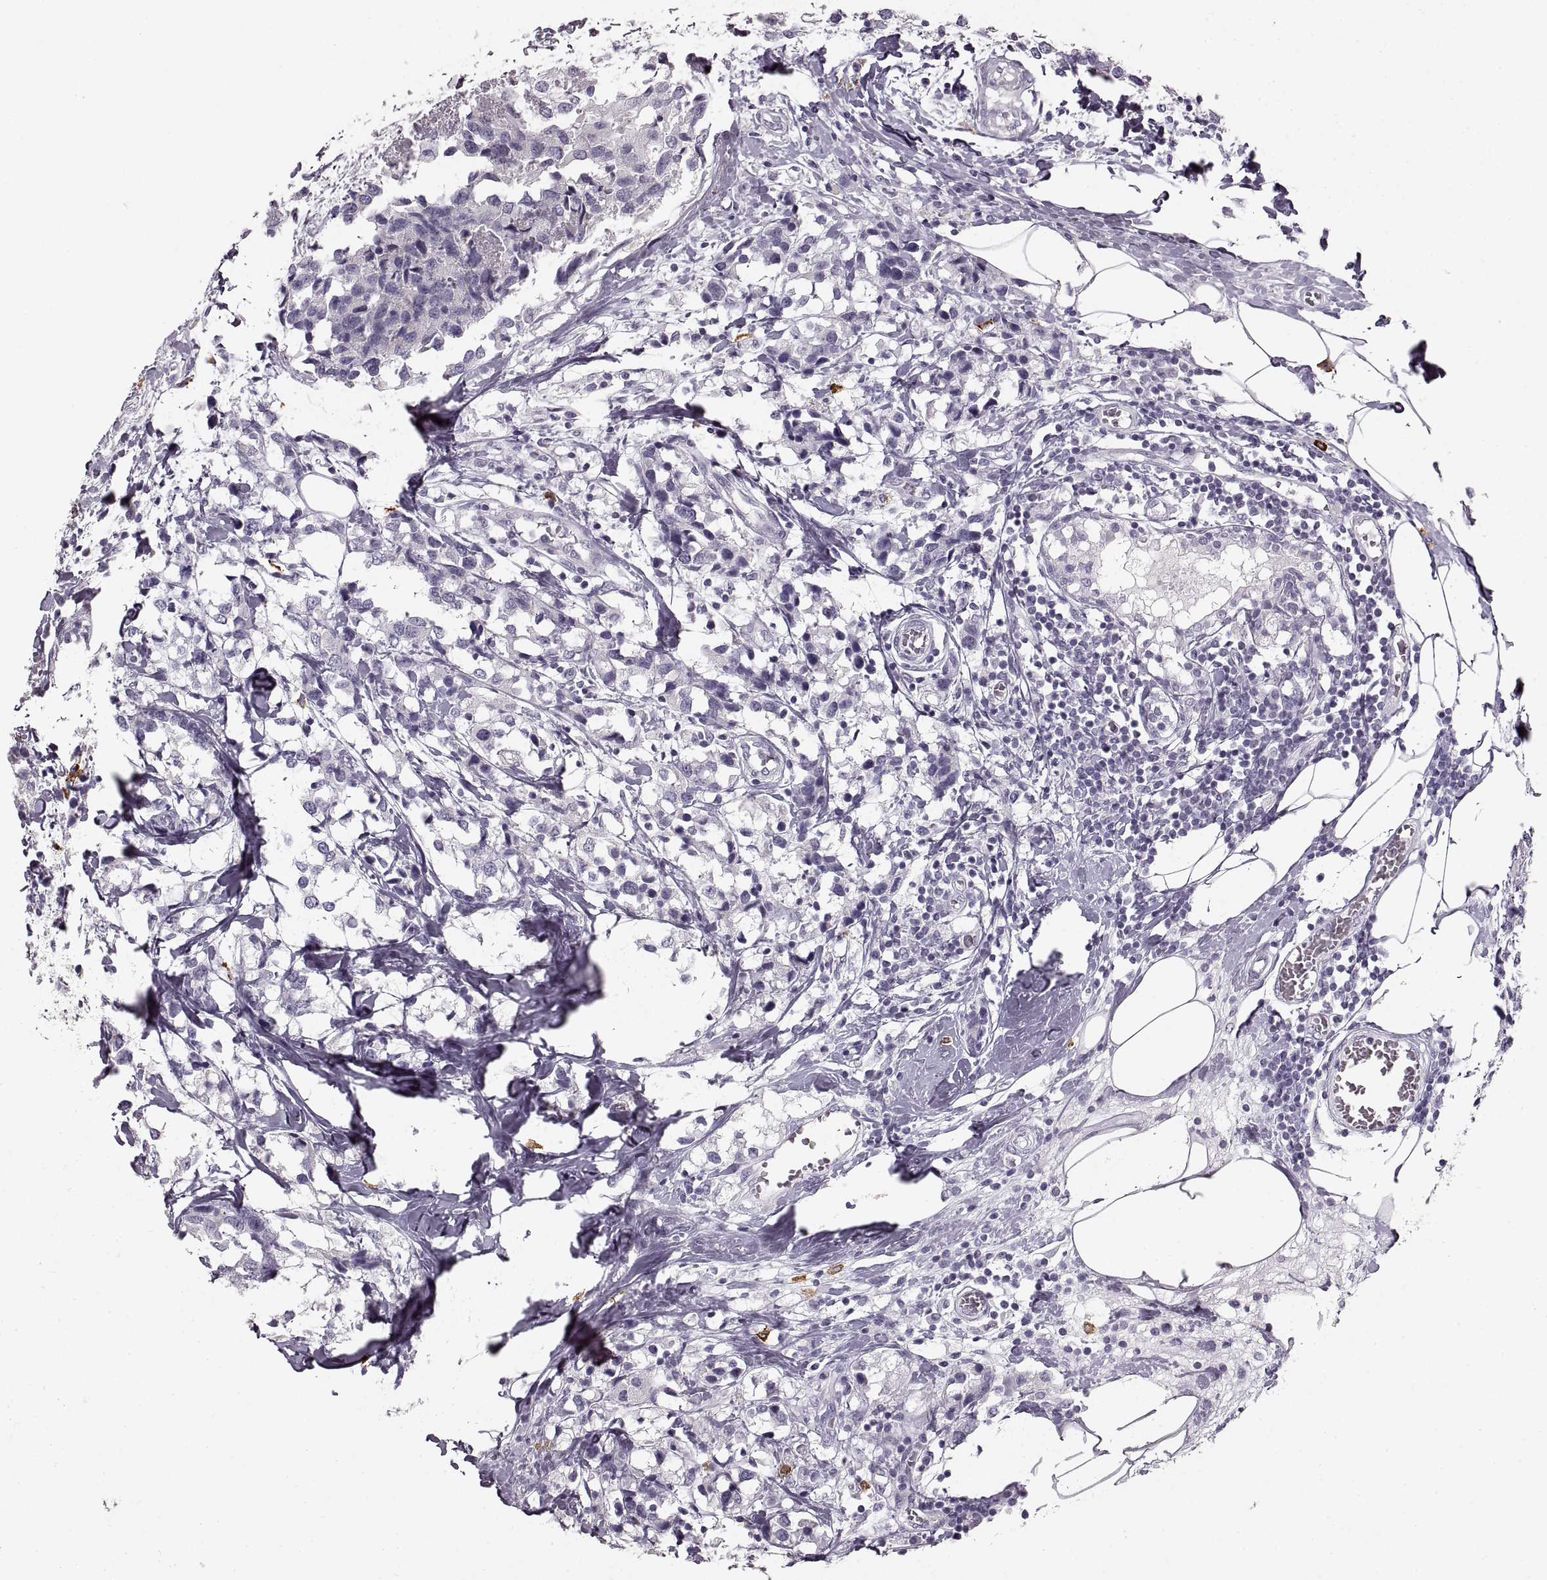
{"staining": {"intensity": "negative", "quantity": "none", "location": "none"}, "tissue": "breast cancer", "cell_type": "Tumor cells", "image_type": "cancer", "snomed": [{"axis": "morphology", "description": "Lobular carcinoma"}, {"axis": "topography", "description": "Breast"}], "caption": "Lobular carcinoma (breast) stained for a protein using immunohistochemistry displays no positivity tumor cells.", "gene": "CNTN1", "patient": {"sex": "female", "age": 59}}